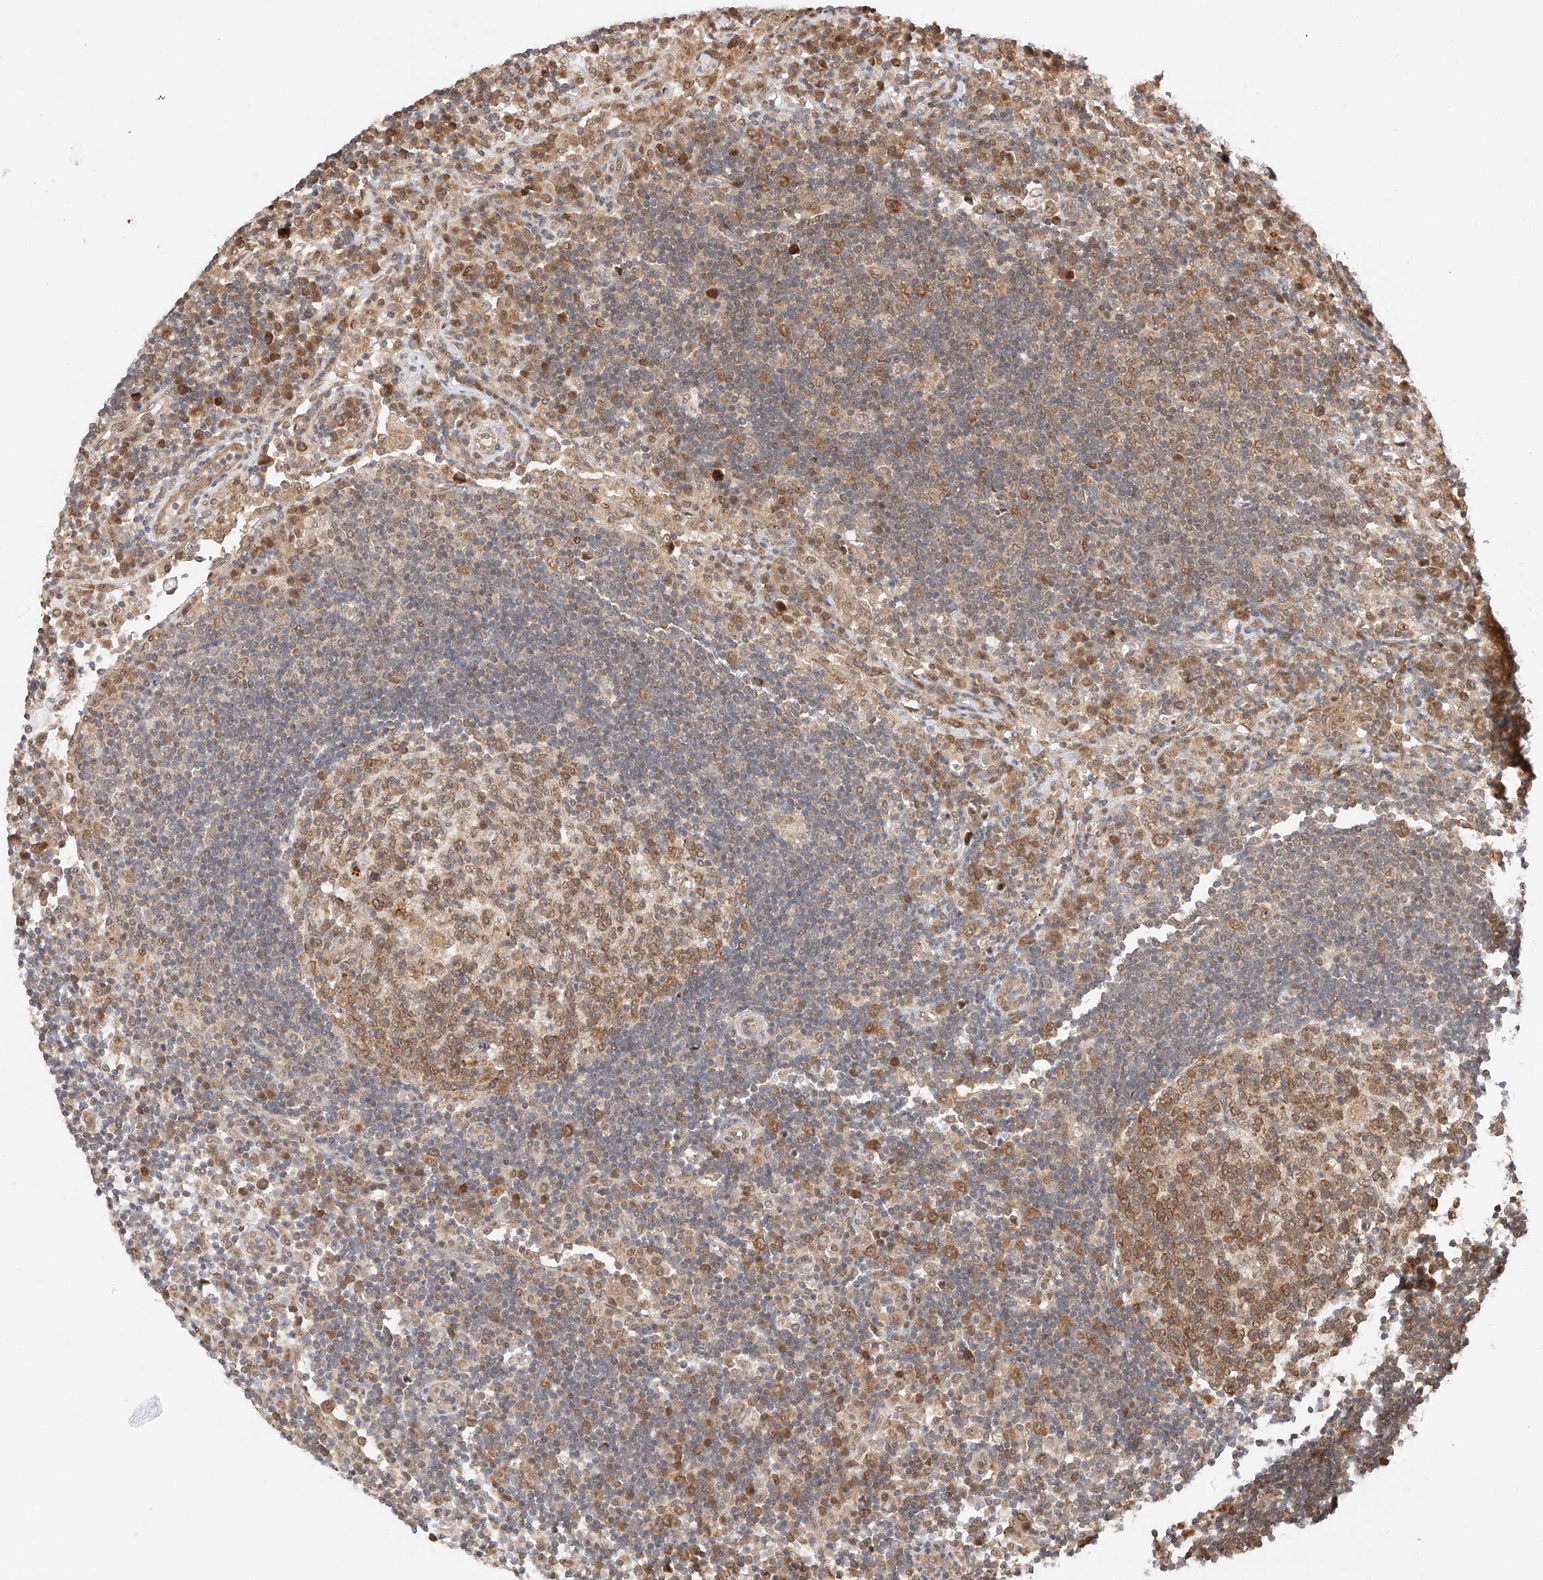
{"staining": {"intensity": "moderate", "quantity": "25%-75%", "location": "cytoplasmic/membranous"}, "tissue": "lymph node", "cell_type": "Germinal center cells", "image_type": "normal", "snomed": [{"axis": "morphology", "description": "Normal tissue, NOS"}, {"axis": "topography", "description": "Lymph node"}], "caption": "Protein expression analysis of benign lymph node reveals moderate cytoplasmic/membranous positivity in approximately 25%-75% of germinal center cells. (IHC, brightfield microscopy, high magnification).", "gene": "EIF4H", "patient": {"sex": "female", "age": 53}}